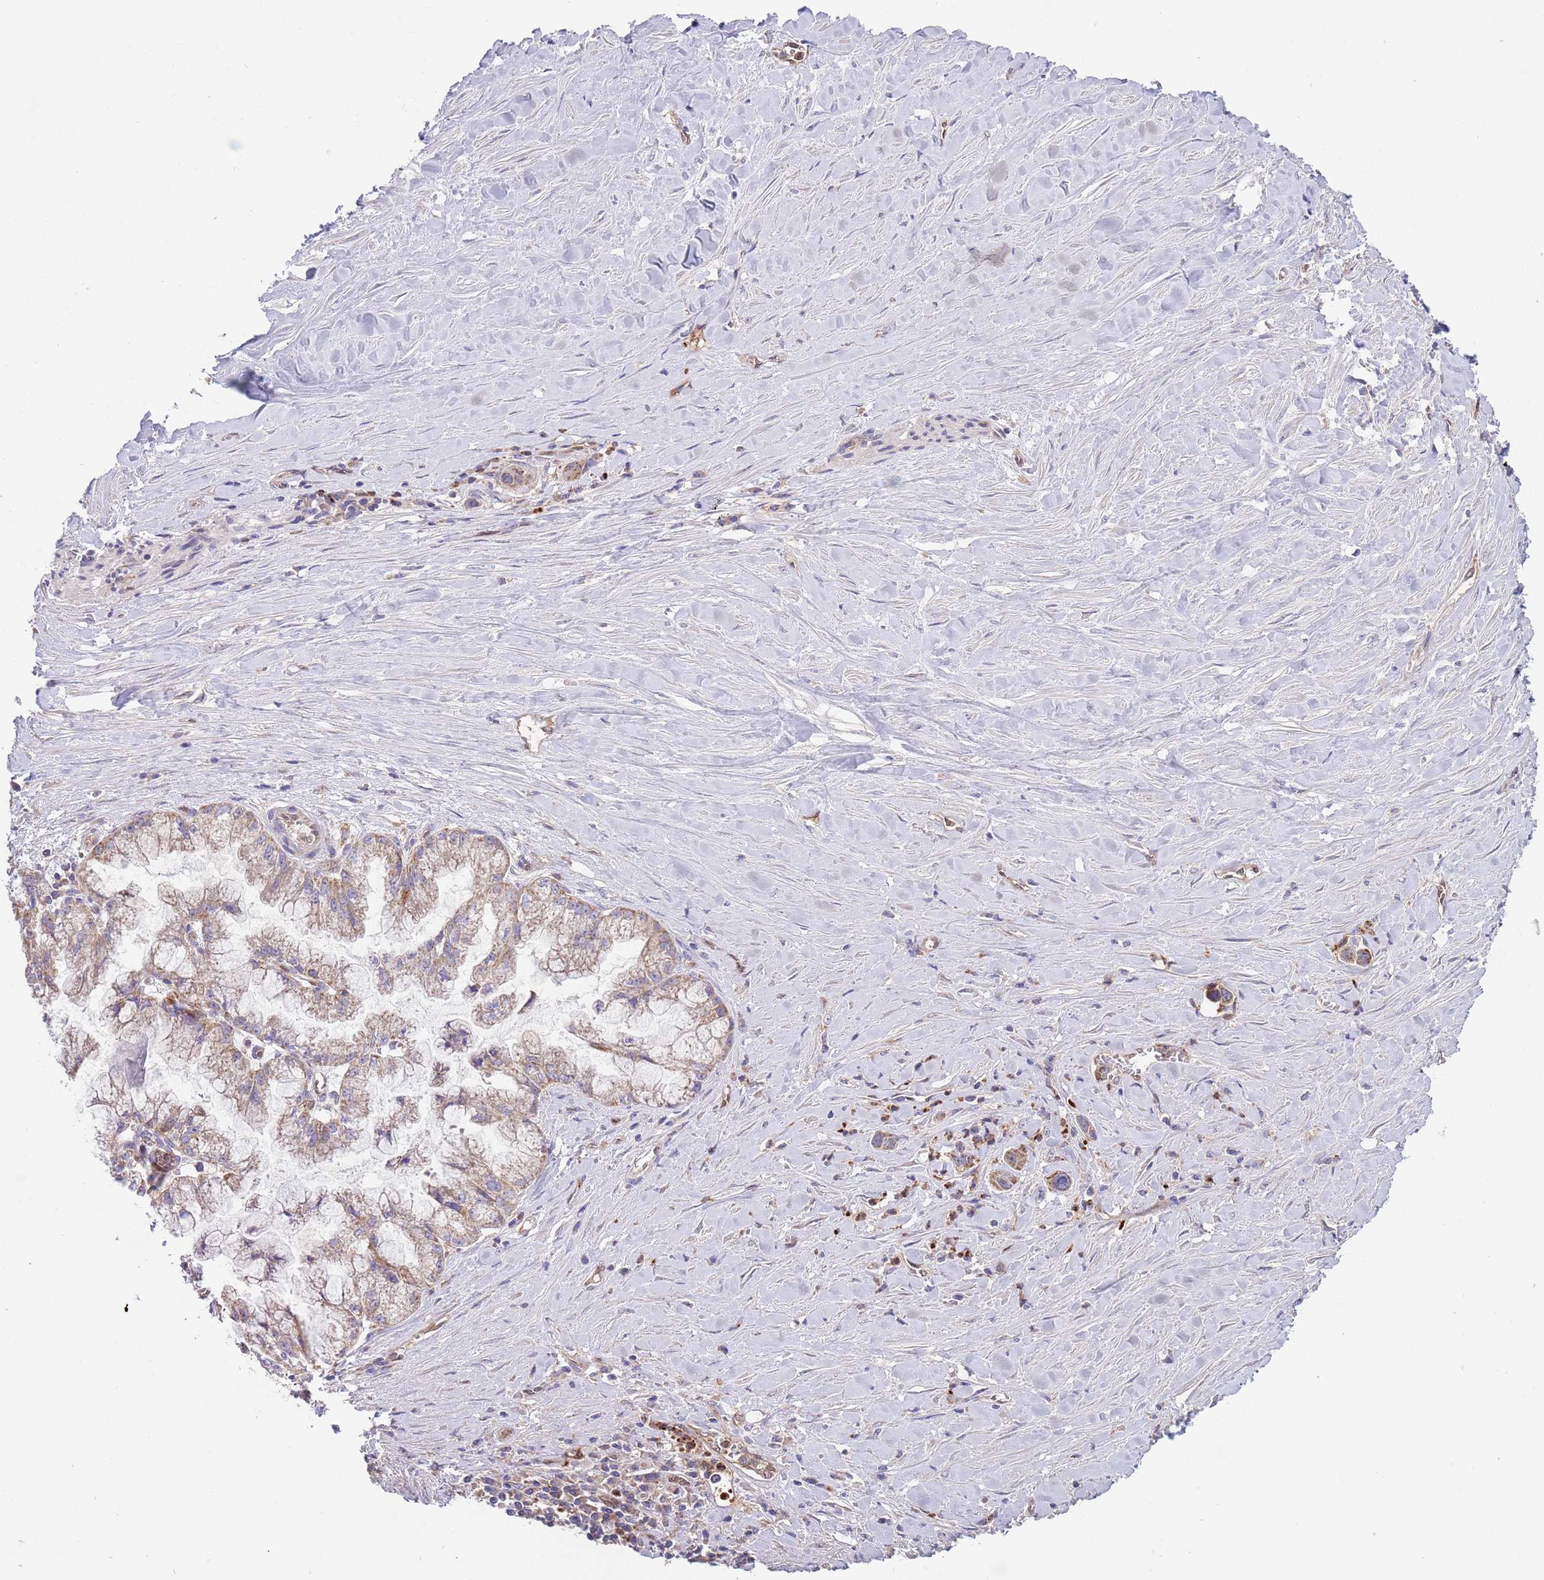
{"staining": {"intensity": "moderate", "quantity": "<25%", "location": "cytoplasmic/membranous"}, "tissue": "pancreatic cancer", "cell_type": "Tumor cells", "image_type": "cancer", "snomed": [{"axis": "morphology", "description": "Adenocarcinoma, NOS"}, {"axis": "topography", "description": "Pancreas"}], "caption": "IHC of human pancreatic cancer (adenocarcinoma) displays low levels of moderate cytoplasmic/membranous expression in about <25% of tumor cells.", "gene": "DDT", "patient": {"sex": "male", "age": 73}}